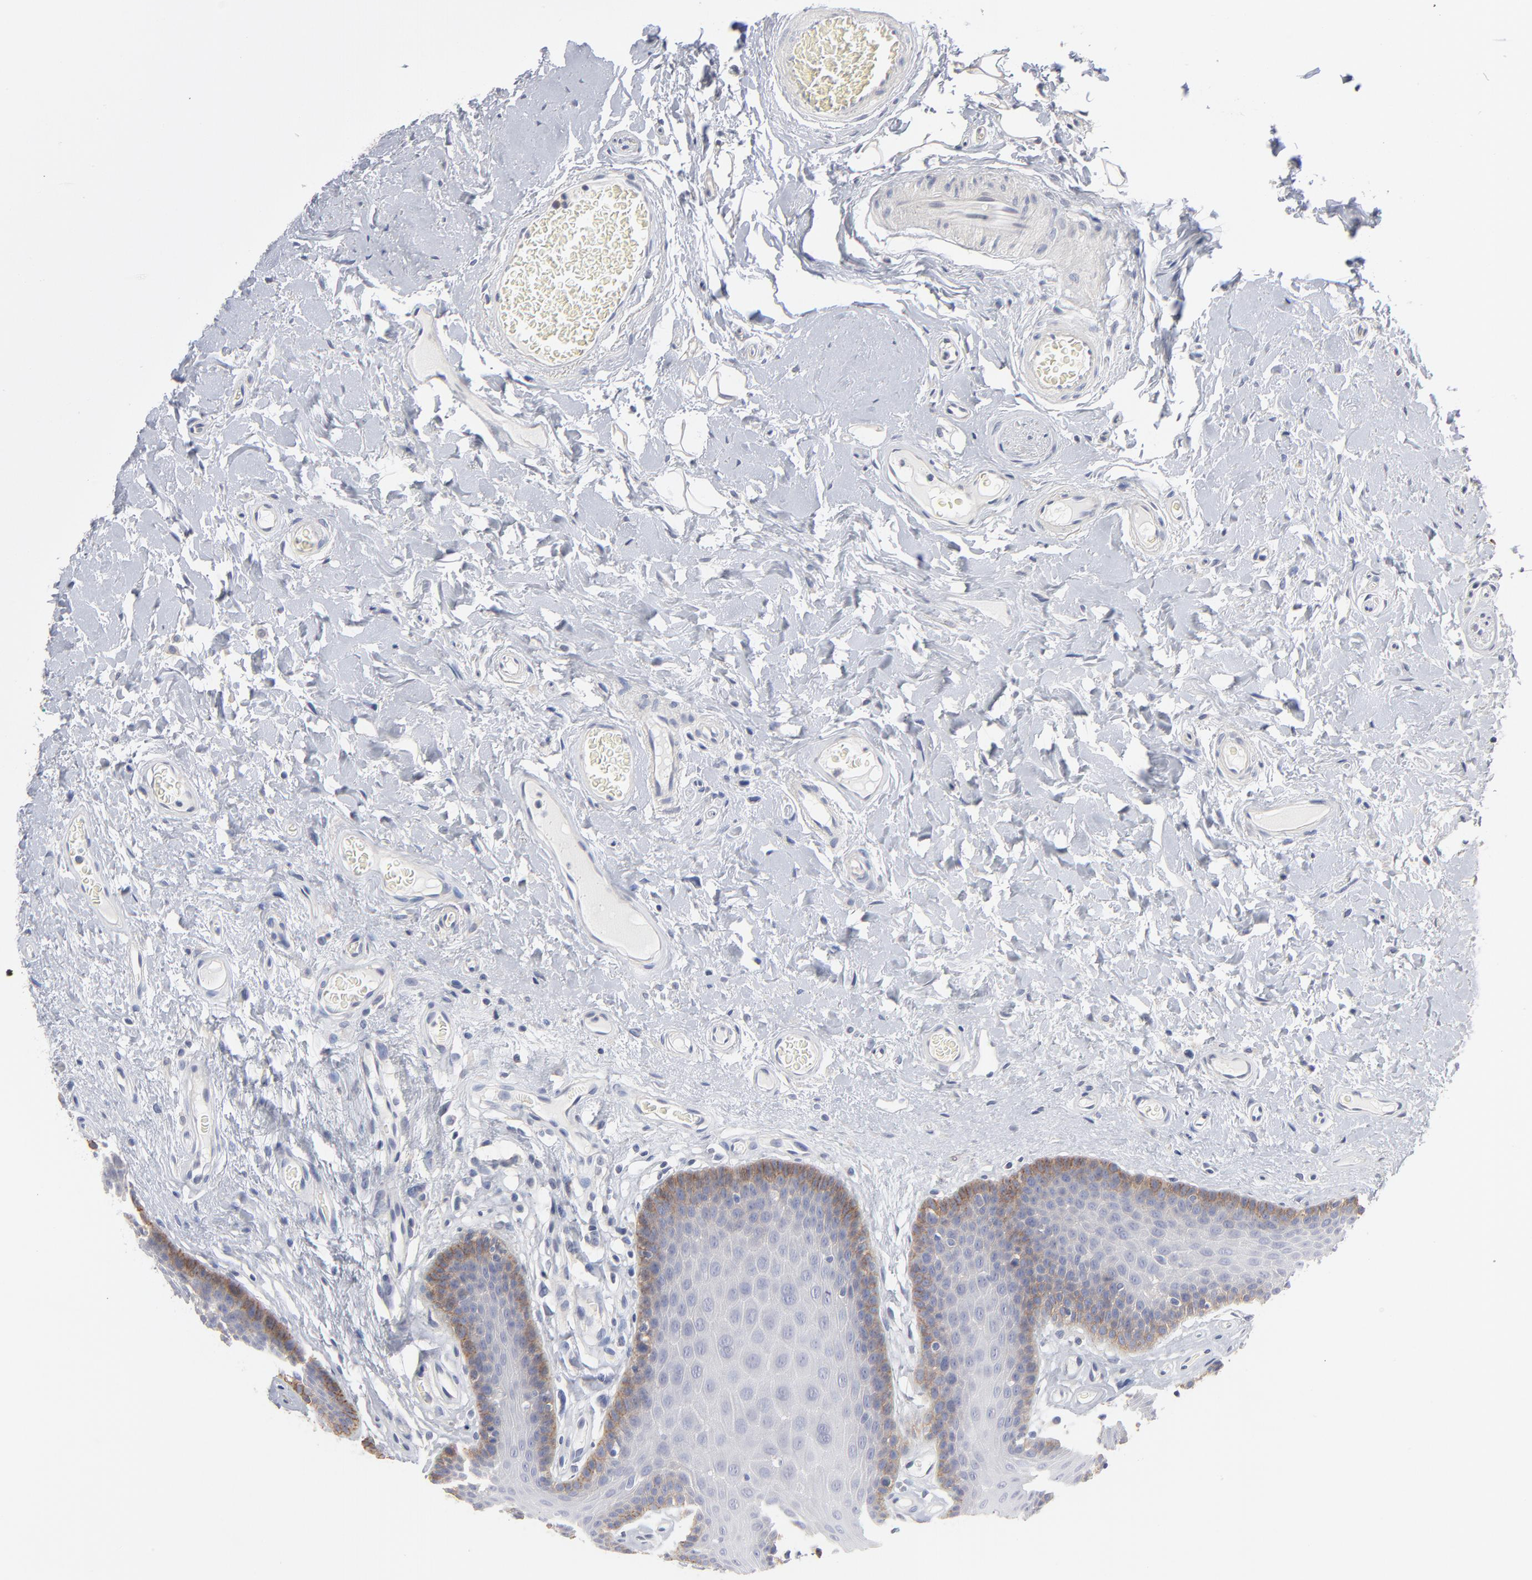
{"staining": {"intensity": "moderate", "quantity": "<25%", "location": "cytoplasmic/membranous"}, "tissue": "oral mucosa", "cell_type": "Squamous epithelial cells", "image_type": "normal", "snomed": [{"axis": "morphology", "description": "Normal tissue, NOS"}, {"axis": "morphology", "description": "Squamous cell carcinoma, NOS"}, {"axis": "topography", "description": "Skeletal muscle"}, {"axis": "topography", "description": "Oral tissue"}, {"axis": "topography", "description": "Head-Neck"}], "caption": "Immunohistochemical staining of normal human oral mucosa displays <25% levels of moderate cytoplasmic/membranous protein staining in approximately <25% of squamous epithelial cells.", "gene": "SLC16A1", "patient": {"sex": "male", "age": 71}}